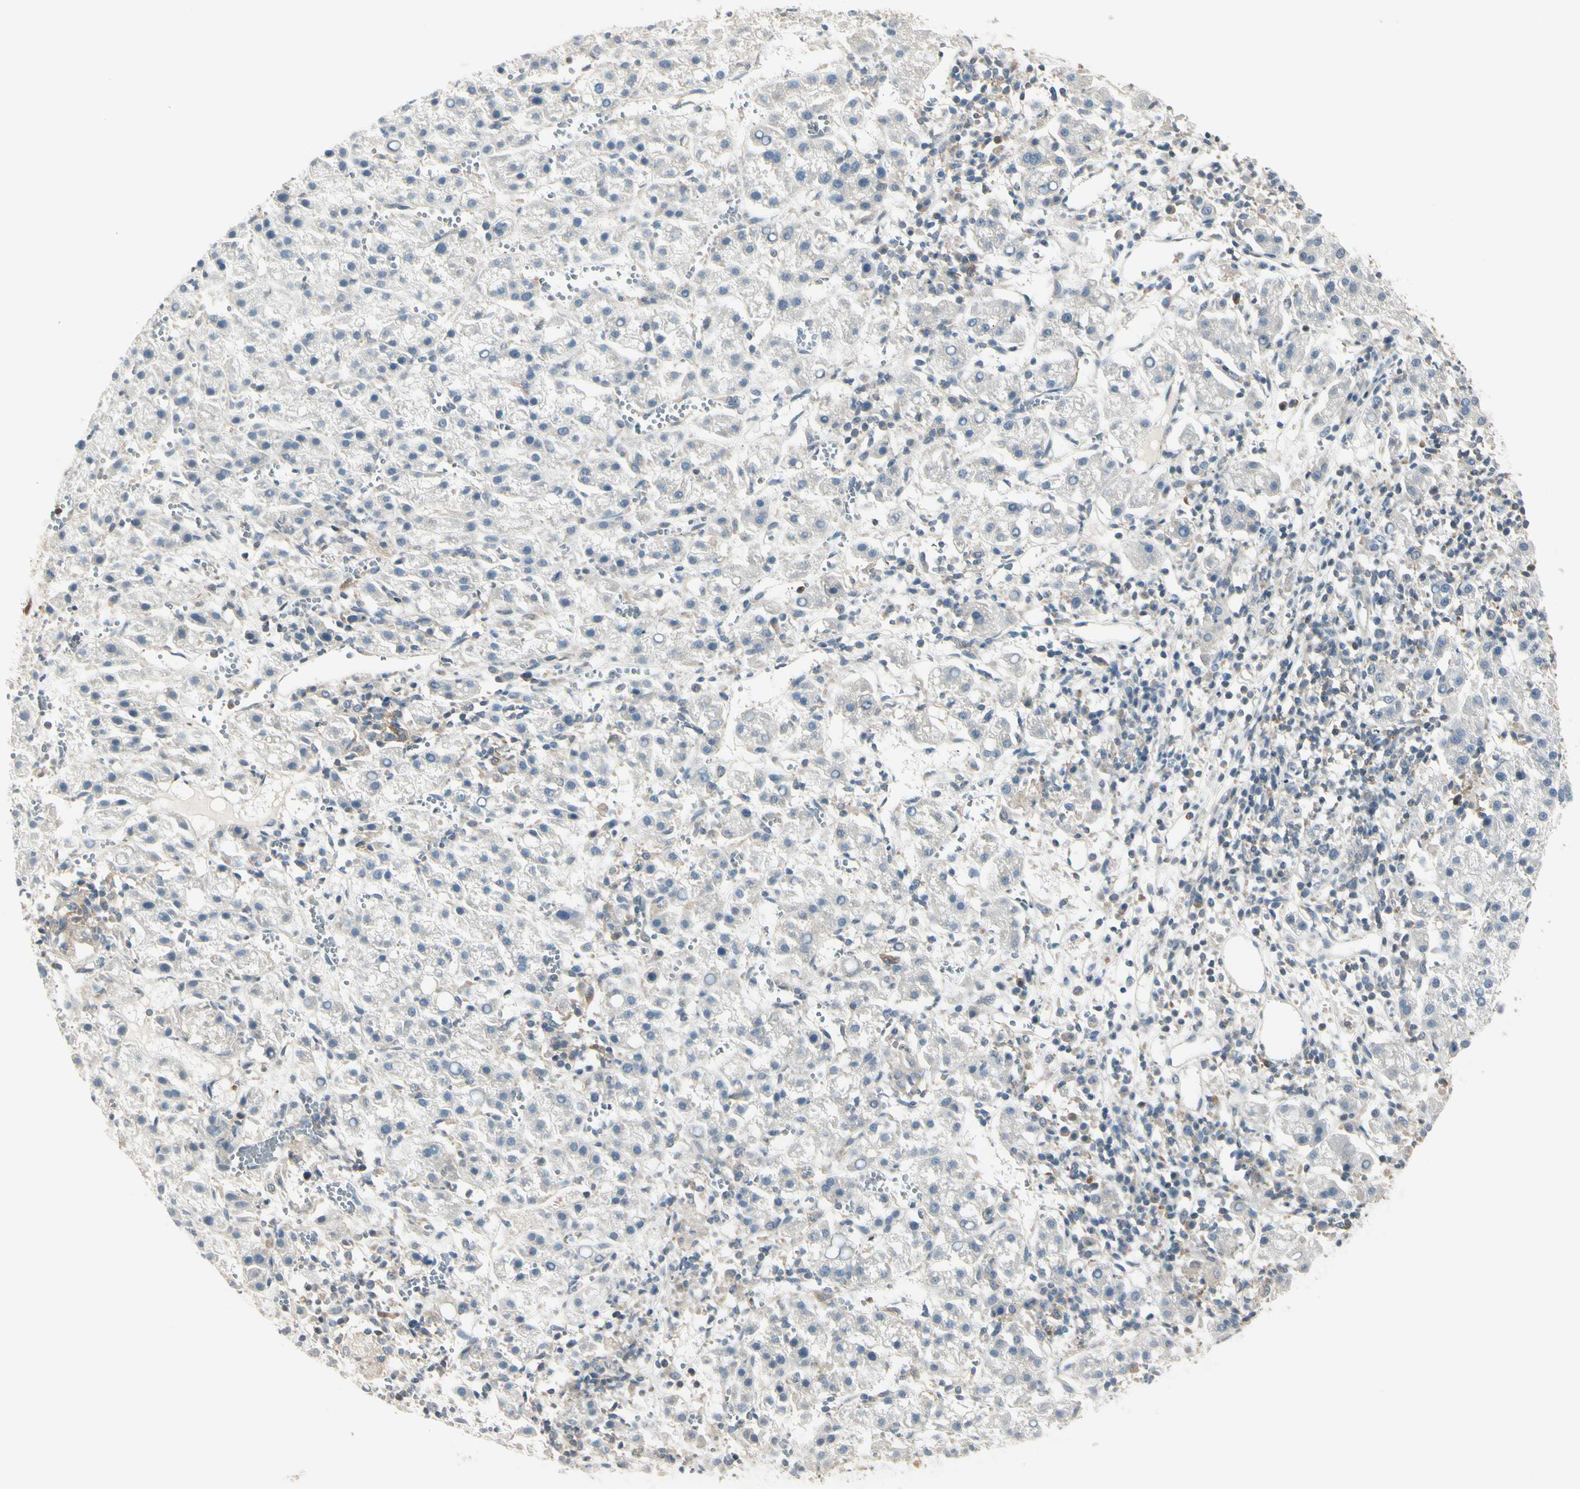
{"staining": {"intensity": "negative", "quantity": "none", "location": "none"}, "tissue": "liver cancer", "cell_type": "Tumor cells", "image_type": "cancer", "snomed": [{"axis": "morphology", "description": "Carcinoma, Hepatocellular, NOS"}, {"axis": "topography", "description": "Liver"}], "caption": "High magnification brightfield microscopy of liver cancer (hepatocellular carcinoma) stained with DAB (3,3'-diaminobenzidine) (brown) and counterstained with hematoxylin (blue): tumor cells show no significant staining. (IHC, brightfield microscopy, high magnification).", "gene": "OXSR1", "patient": {"sex": "female", "age": 58}}